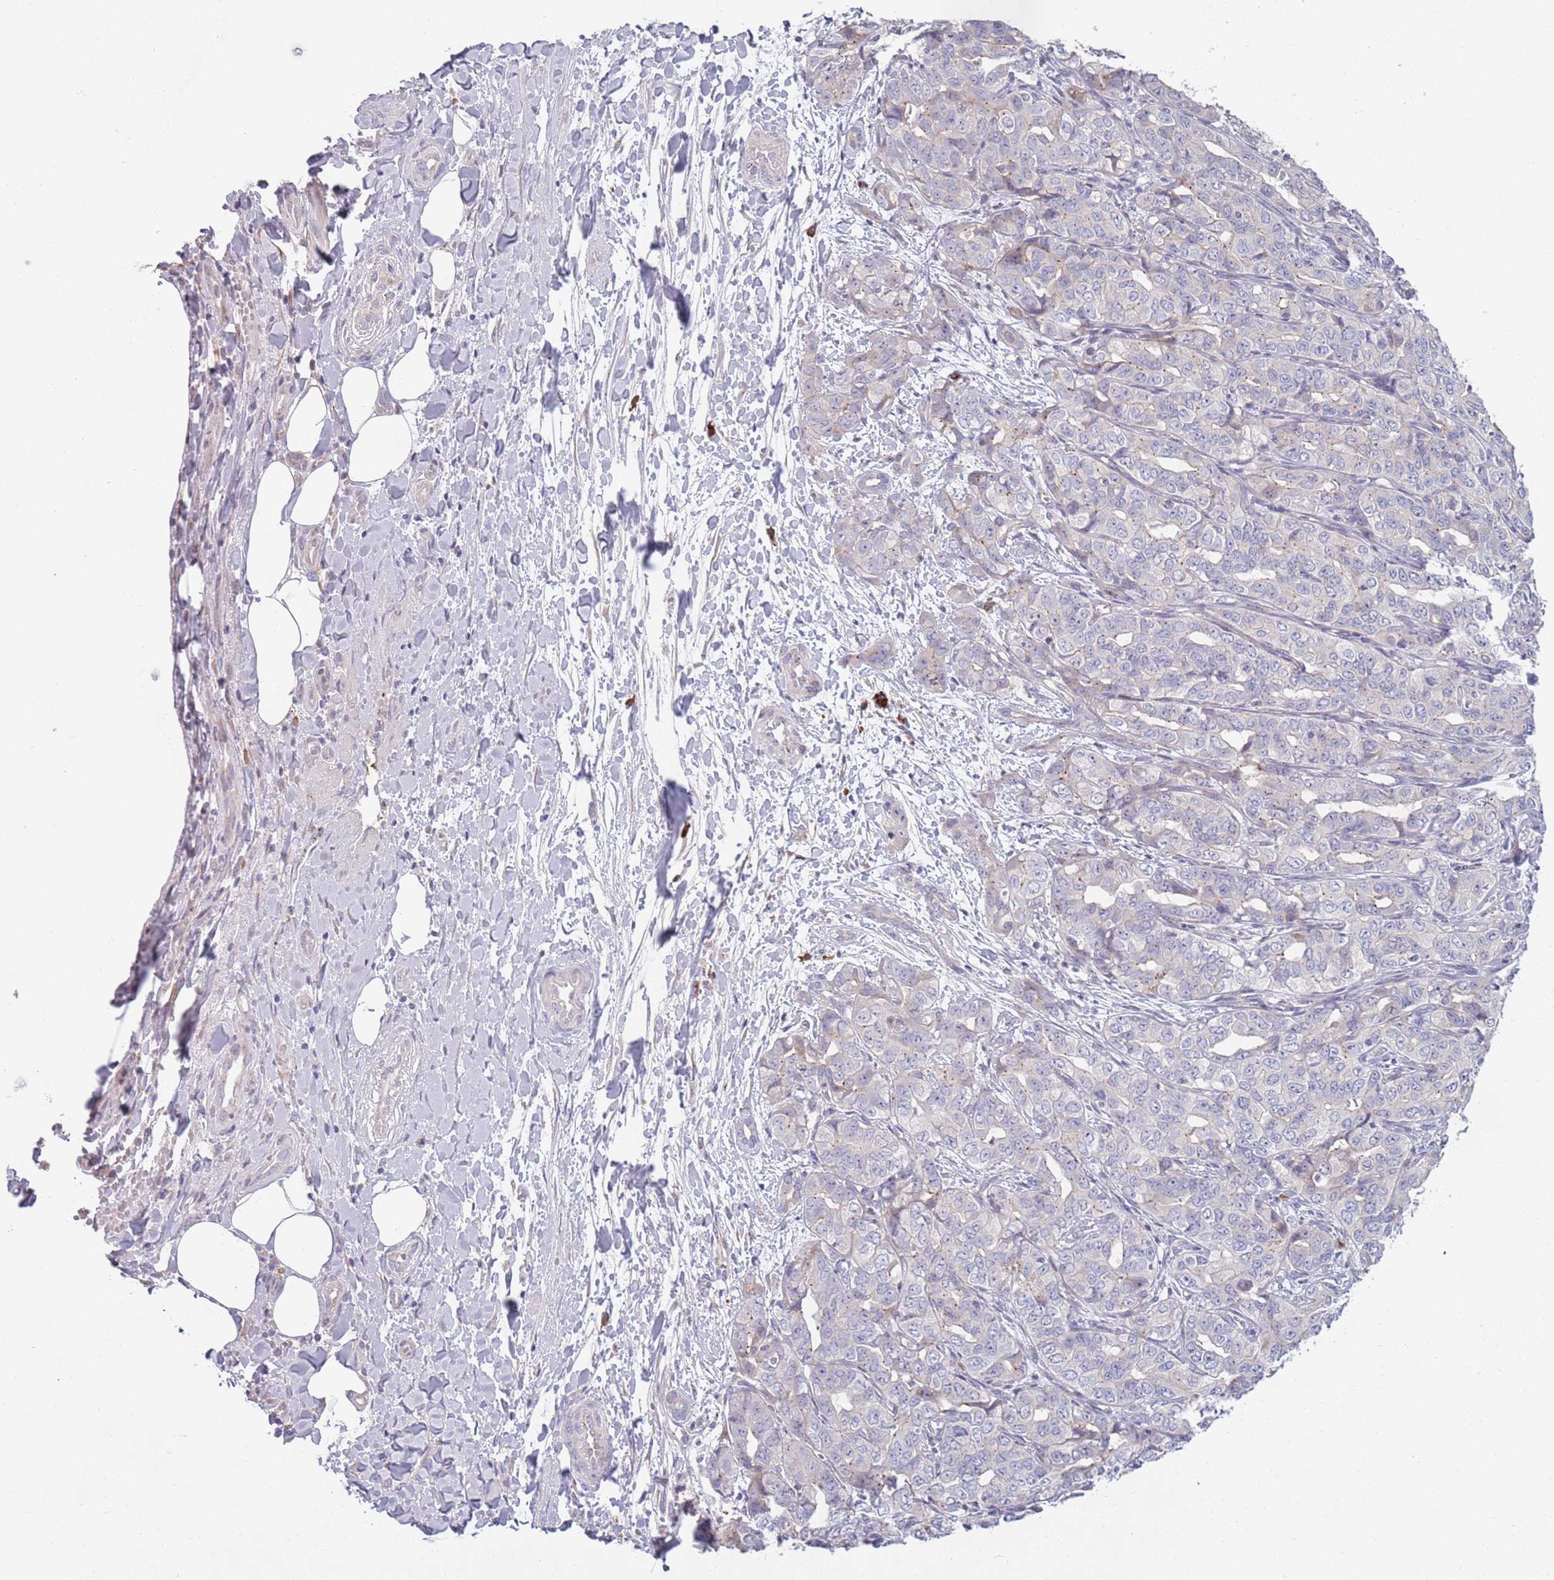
{"staining": {"intensity": "negative", "quantity": "none", "location": "none"}, "tissue": "liver cancer", "cell_type": "Tumor cells", "image_type": "cancer", "snomed": [{"axis": "morphology", "description": "Cholangiocarcinoma"}, {"axis": "topography", "description": "Liver"}], "caption": "Liver cancer (cholangiocarcinoma) stained for a protein using IHC exhibits no expression tumor cells.", "gene": "LTB", "patient": {"sex": "male", "age": 59}}